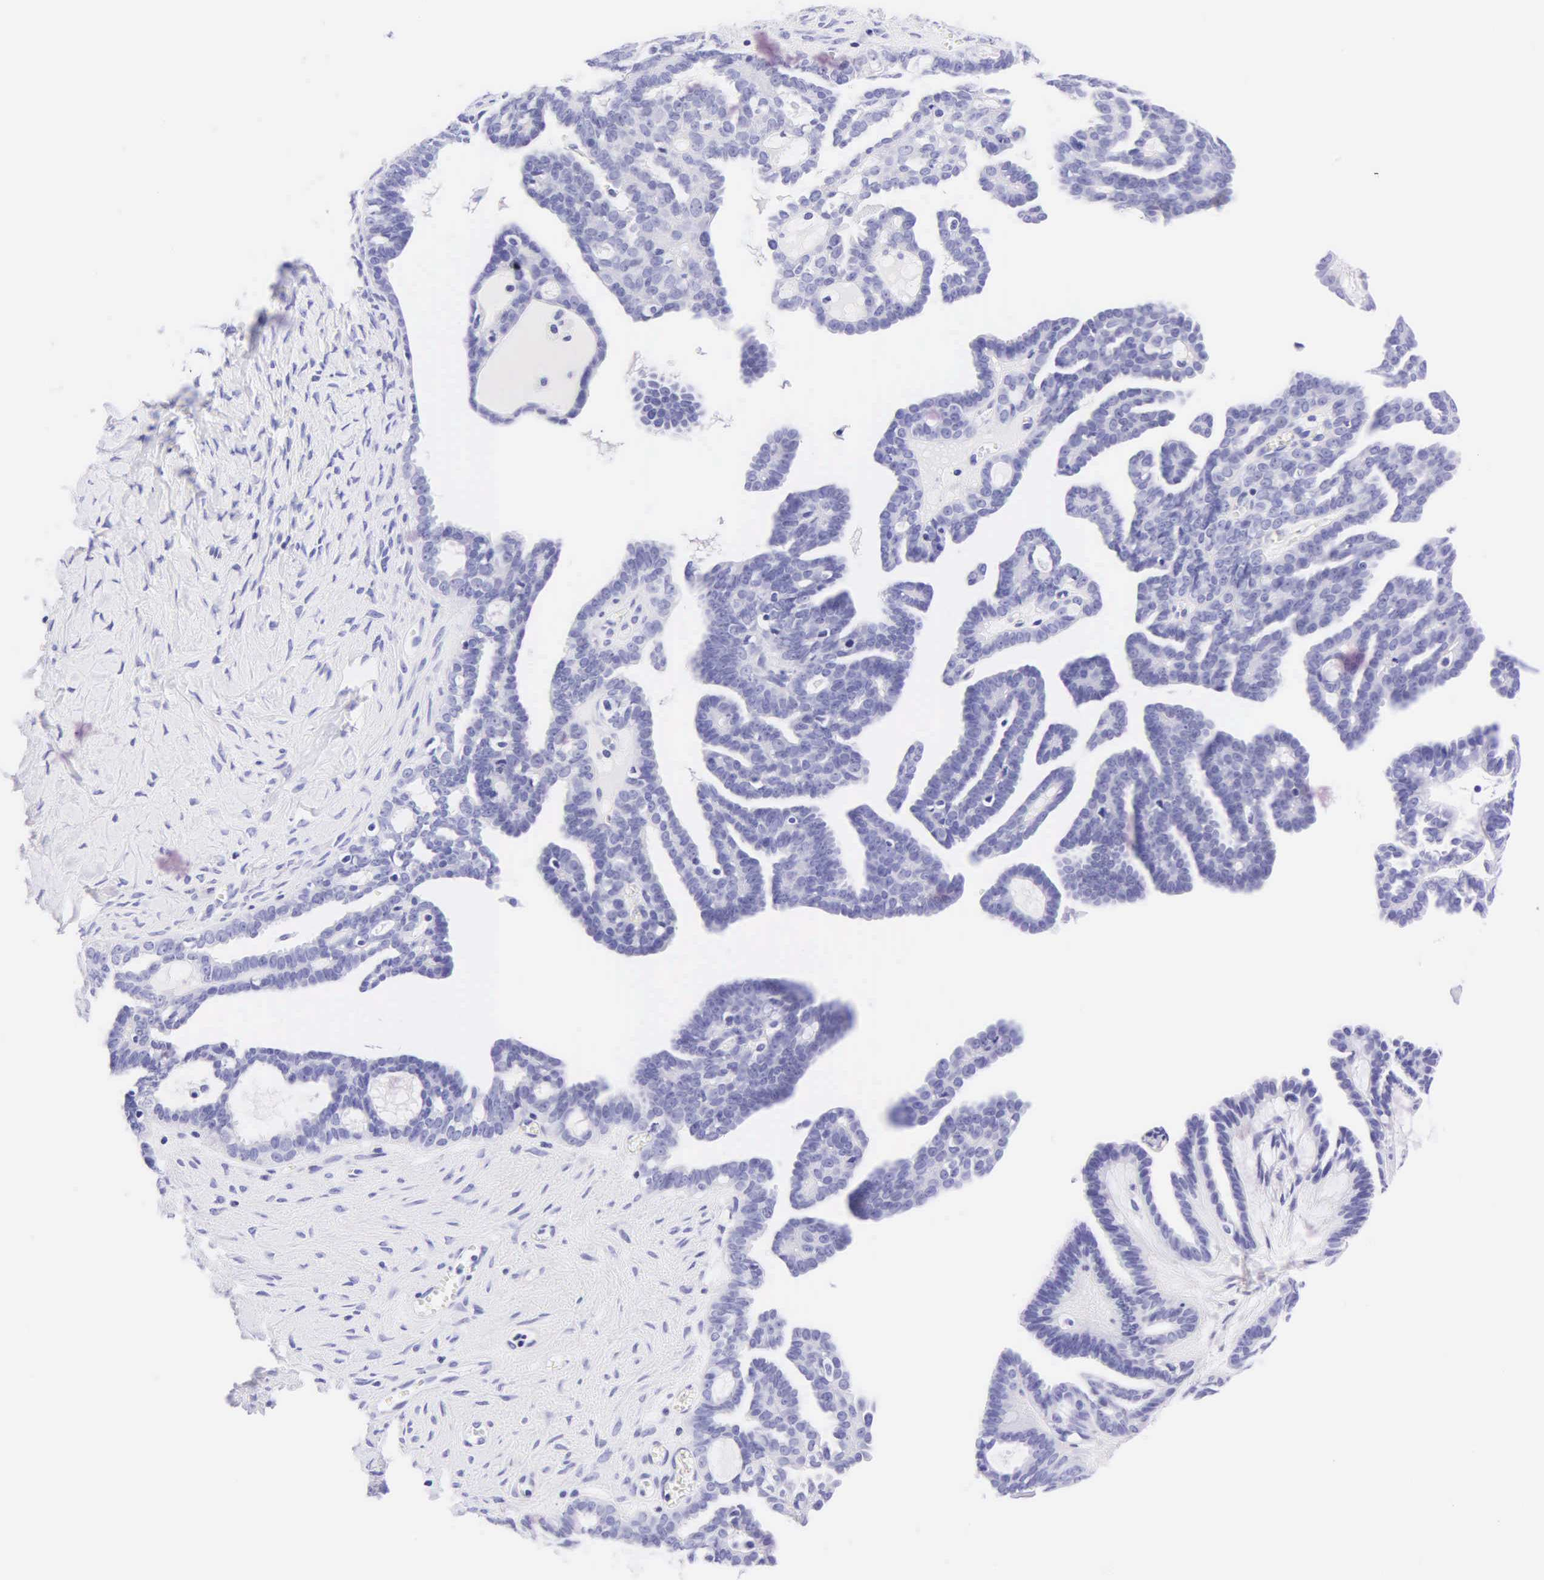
{"staining": {"intensity": "negative", "quantity": "none", "location": "none"}, "tissue": "ovarian cancer", "cell_type": "Tumor cells", "image_type": "cancer", "snomed": [{"axis": "morphology", "description": "Cystadenocarcinoma, serous, NOS"}, {"axis": "topography", "description": "Ovary"}], "caption": "Human ovarian serous cystadenocarcinoma stained for a protein using IHC reveals no positivity in tumor cells.", "gene": "KRT20", "patient": {"sex": "female", "age": 71}}